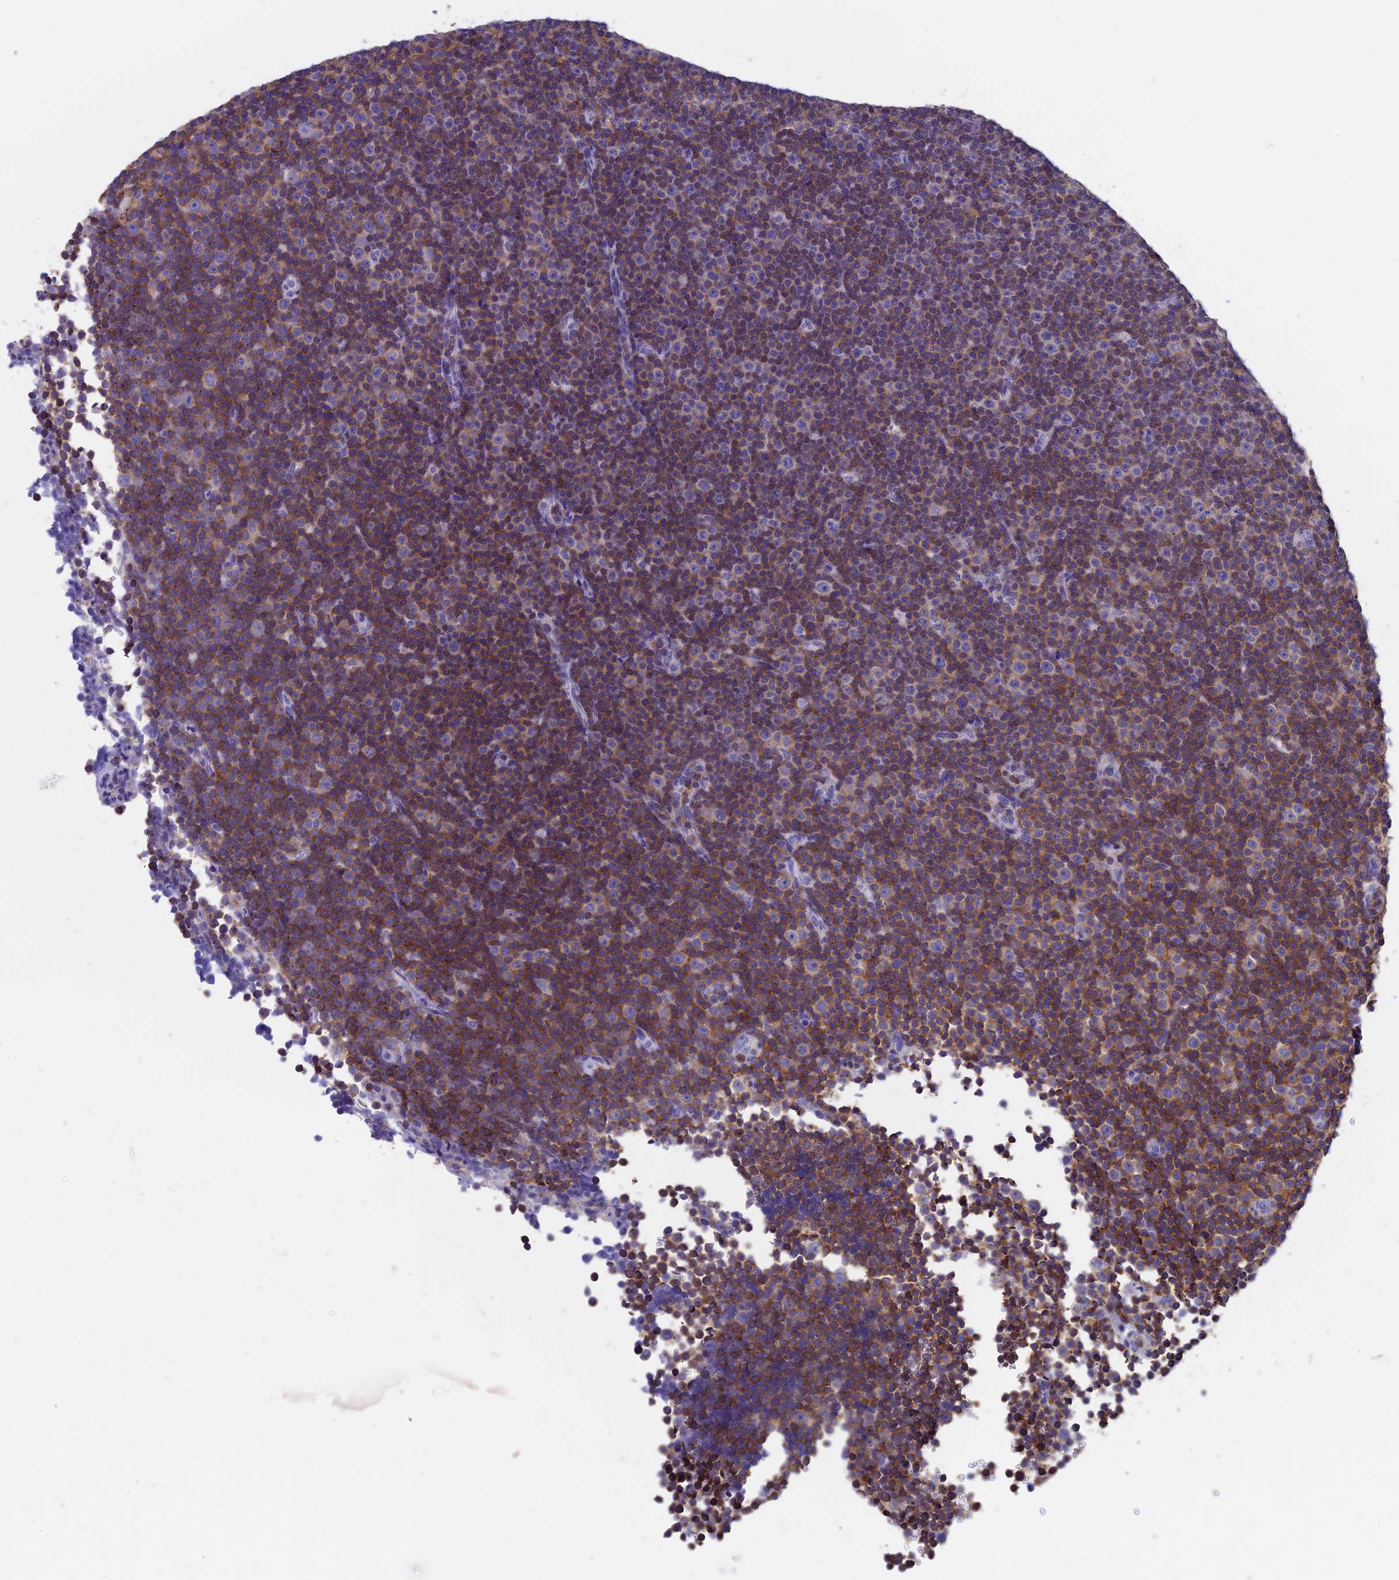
{"staining": {"intensity": "negative", "quantity": "none", "location": "none"}, "tissue": "lymphoma", "cell_type": "Tumor cells", "image_type": "cancer", "snomed": [{"axis": "morphology", "description": "Malignant lymphoma, non-Hodgkin's type, Low grade"}, {"axis": "topography", "description": "Lymph node"}], "caption": "A photomicrograph of human lymphoma is negative for staining in tumor cells.", "gene": "SEPTIN1", "patient": {"sex": "female", "age": 67}}